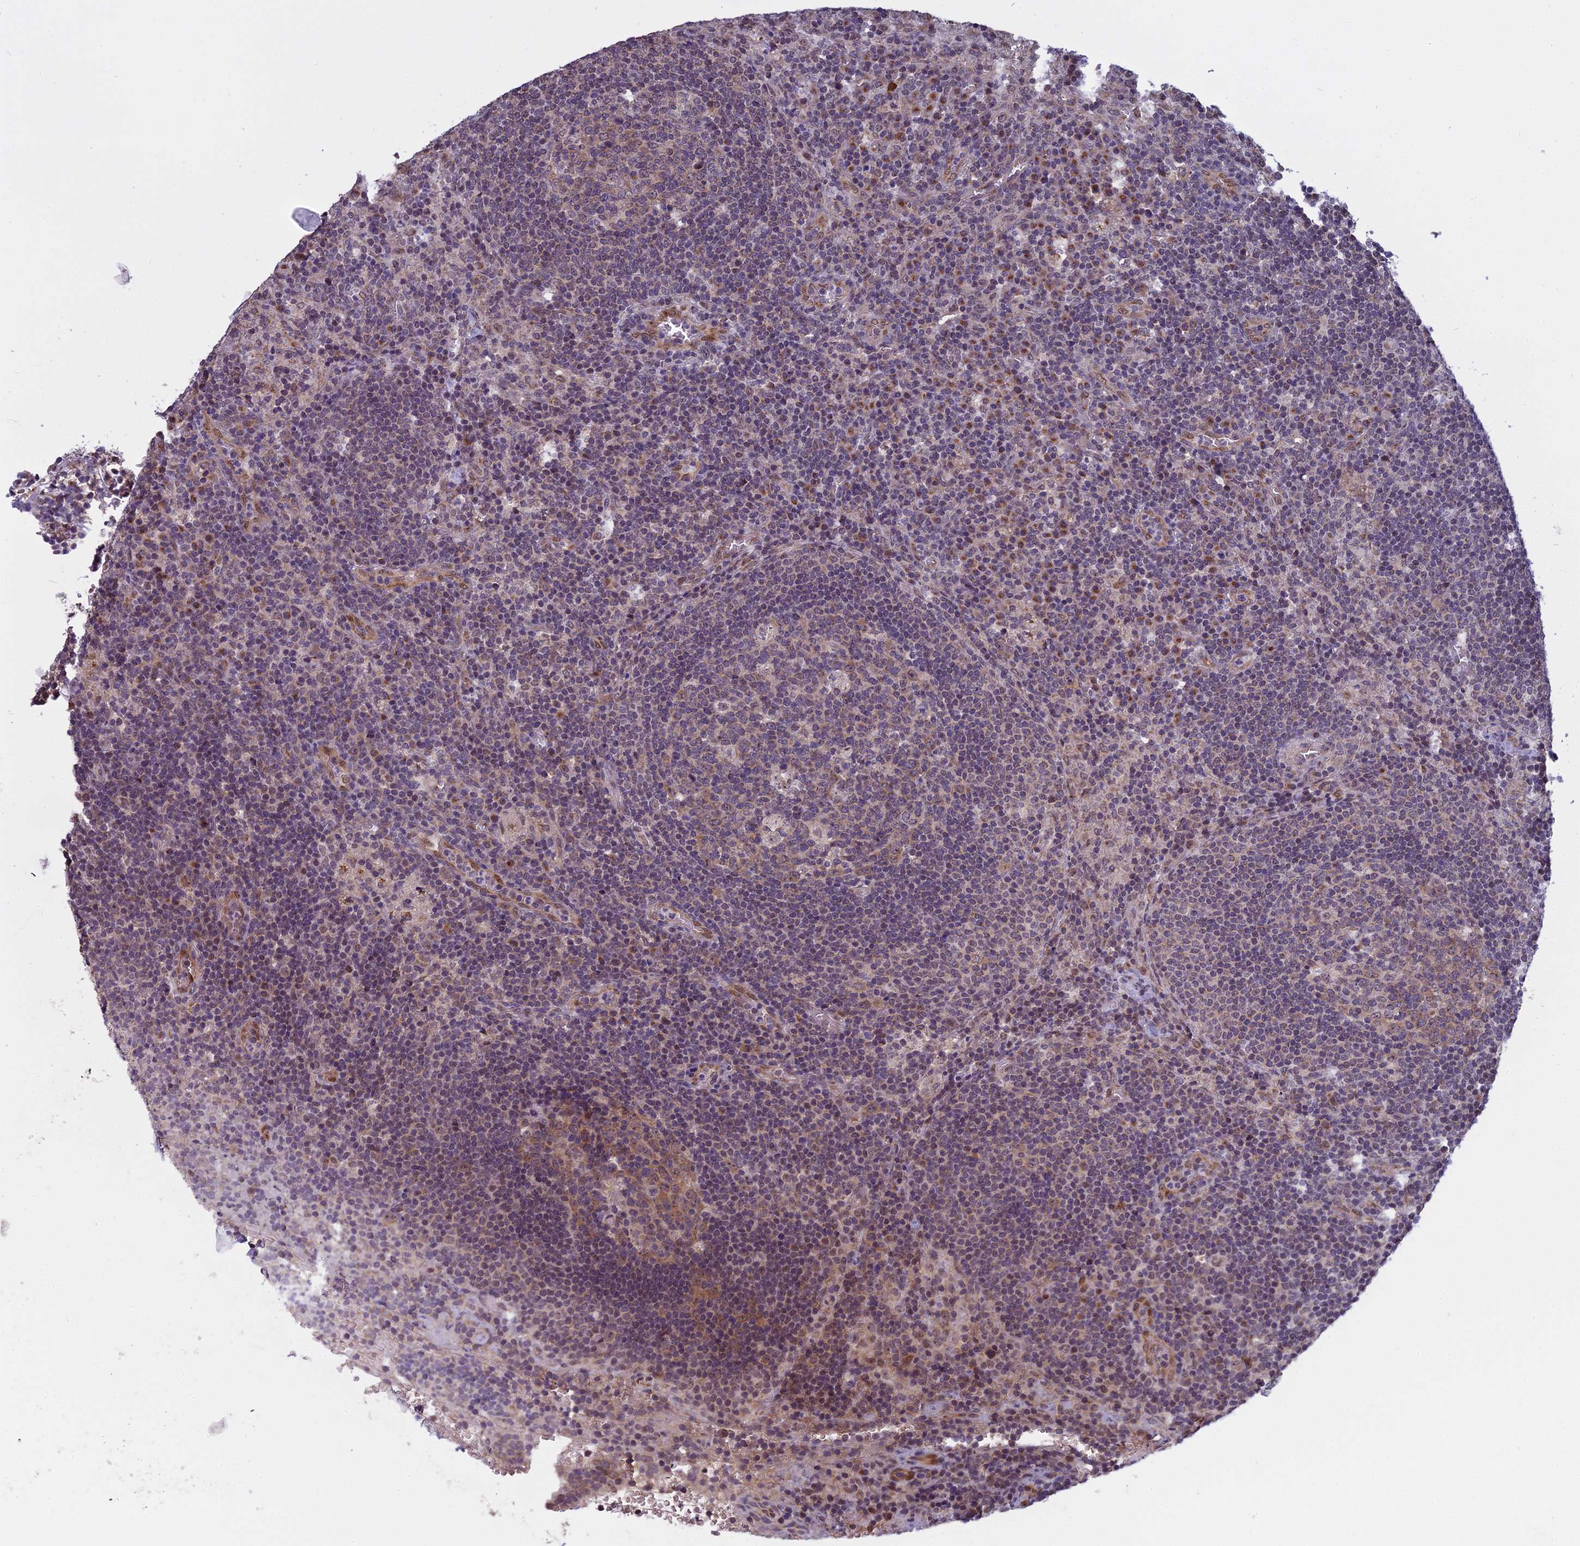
{"staining": {"intensity": "weak", "quantity": "<25%", "location": "nuclear"}, "tissue": "lymph node", "cell_type": "Germinal center cells", "image_type": "normal", "snomed": [{"axis": "morphology", "description": "Normal tissue, NOS"}, {"axis": "topography", "description": "Lymph node"}], "caption": "IHC micrograph of benign lymph node: lymph node stained with DAB (3,3'-diaminobenzidine) demonstrates no significant protein positivity in germinal center cells. (Stains: DAB immunohistochemistry with hematoxylin counter stain, Microscopy: brightfield microscopy at high magnification).", "gene": "MEOX1", "patient": {"sex": "male", "age": 58}}